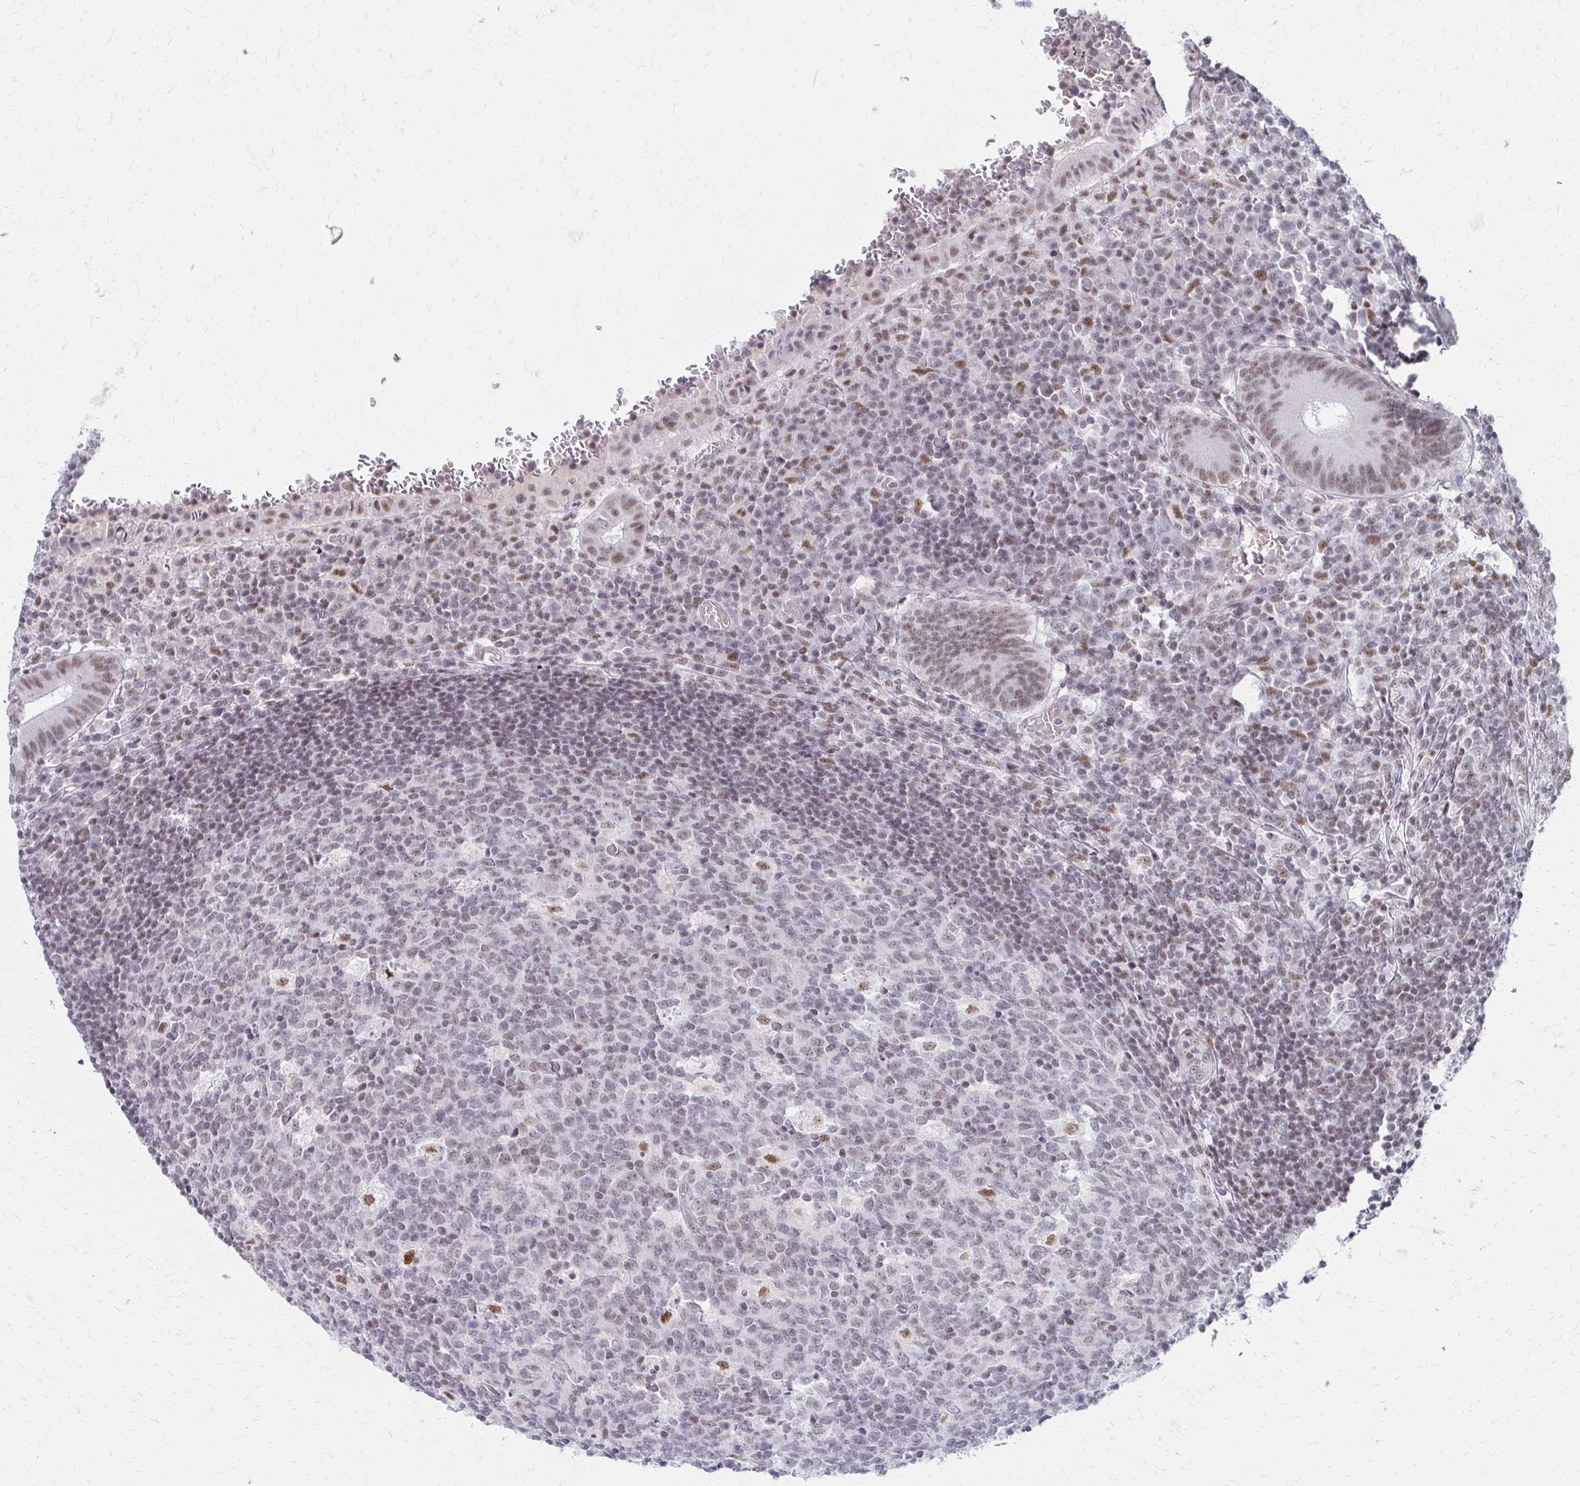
{"staining": {"intensity": "moderate", "quantity": ">75%", "location": "nuclear"}, "tissue": "appendix", "cell_type": "Glandular cells", "image_type": "normal", "snomed": [{"axis": "morphology", "description": "Normal tissue, NOS"}, {"axis": "topography", "description": "Appendix"}], "caption": "Immunohistochemical staining of unremarkable appendix reveals medium levels of moderate nuclear staining in approximately >75% of glandular cells.", "gene": "IRF7", "patient": {"sex": "male", "age": 18}}